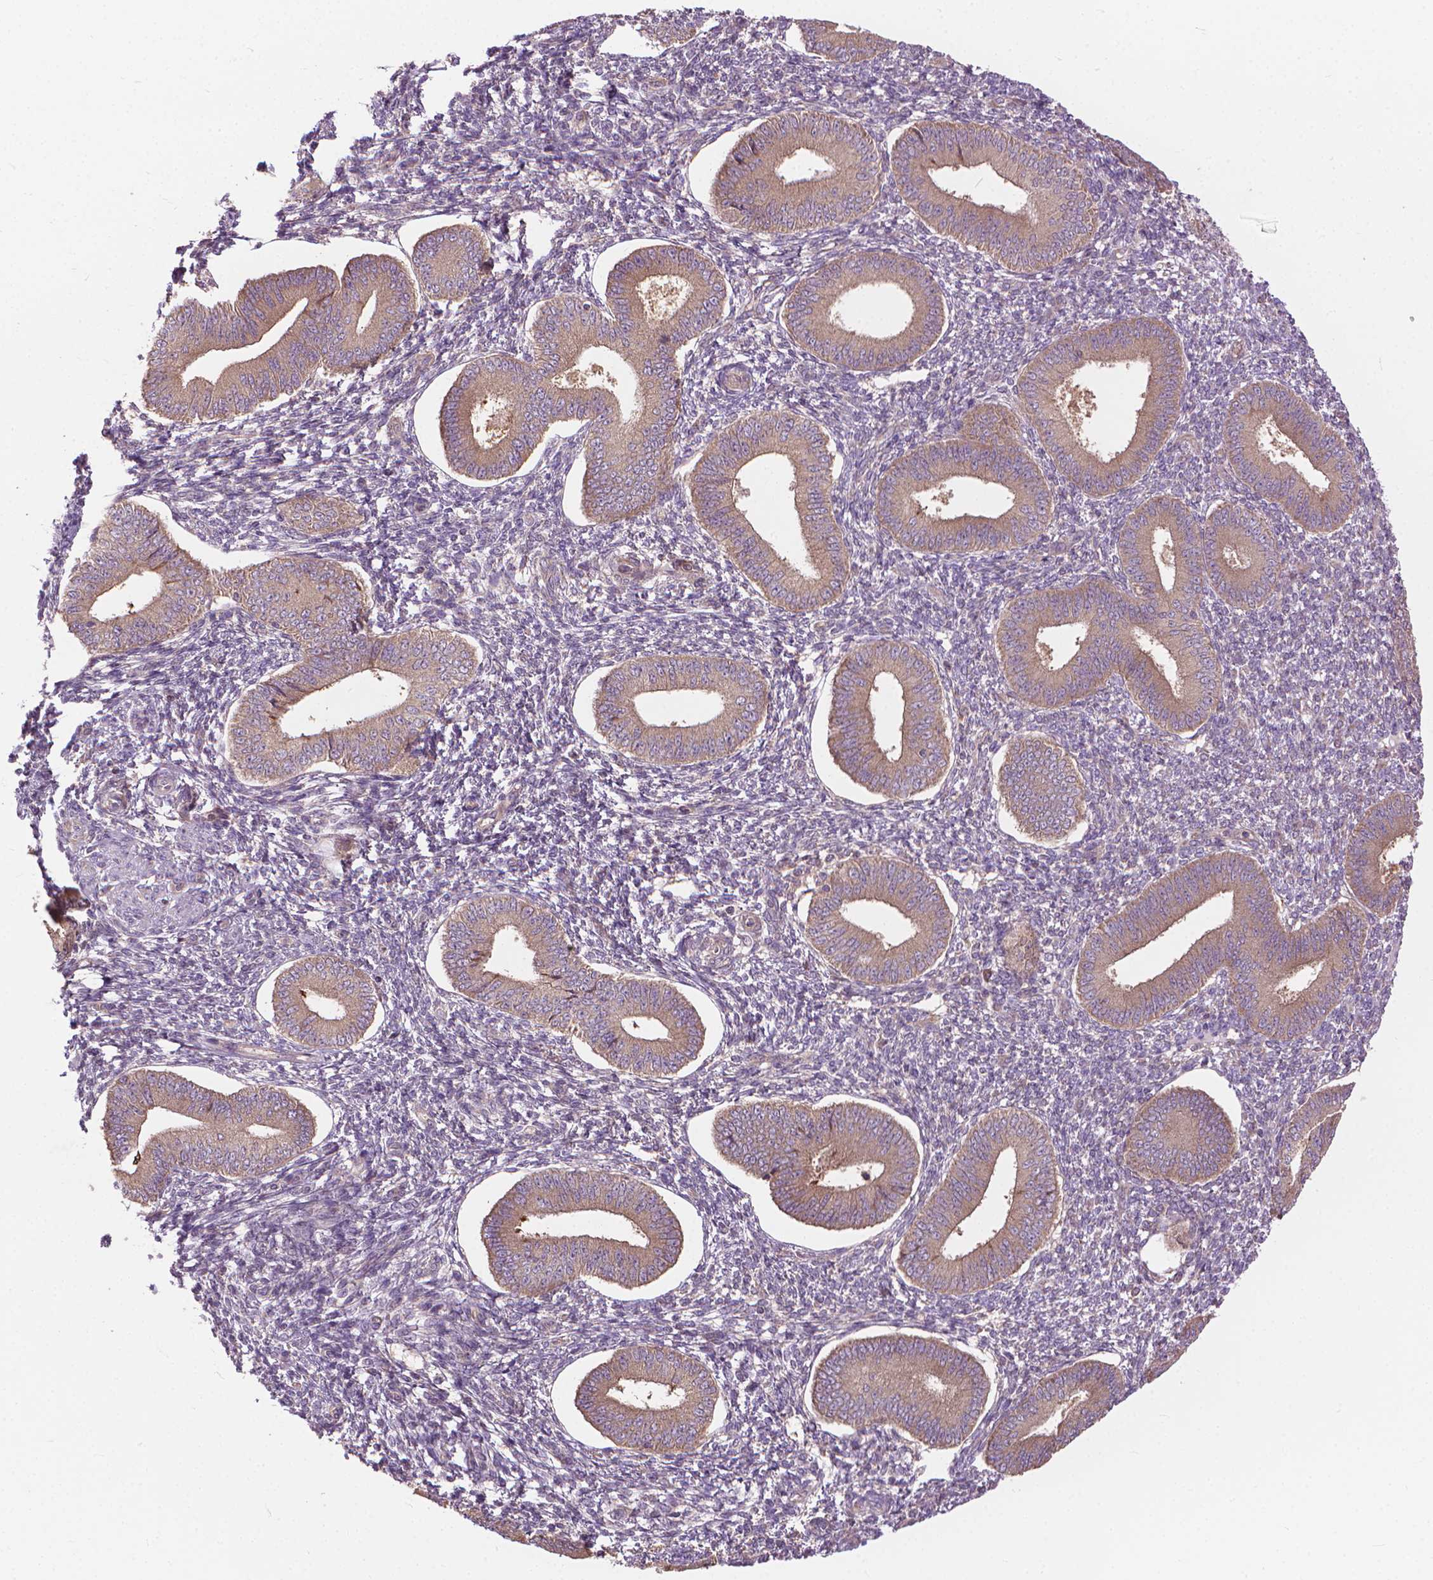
{"staining": {"intensity": "negative", "quantity": "none", "location": "none"}, "tissue": "endometrium", "cell_type": "Cells in endometrial stroma", "image_type": "normal", "snomed": [{"axis": "morphology", "description": "Normal tissue, NOS"}, {"axis": "topography", "description": "Endometrium"}], "caption": "This is an IHC image of benign endometrium. There is no positivity in cells in endometrial stroma.", "gene": "NUDT1", "patient": {"sex": "female", "age": 42}}